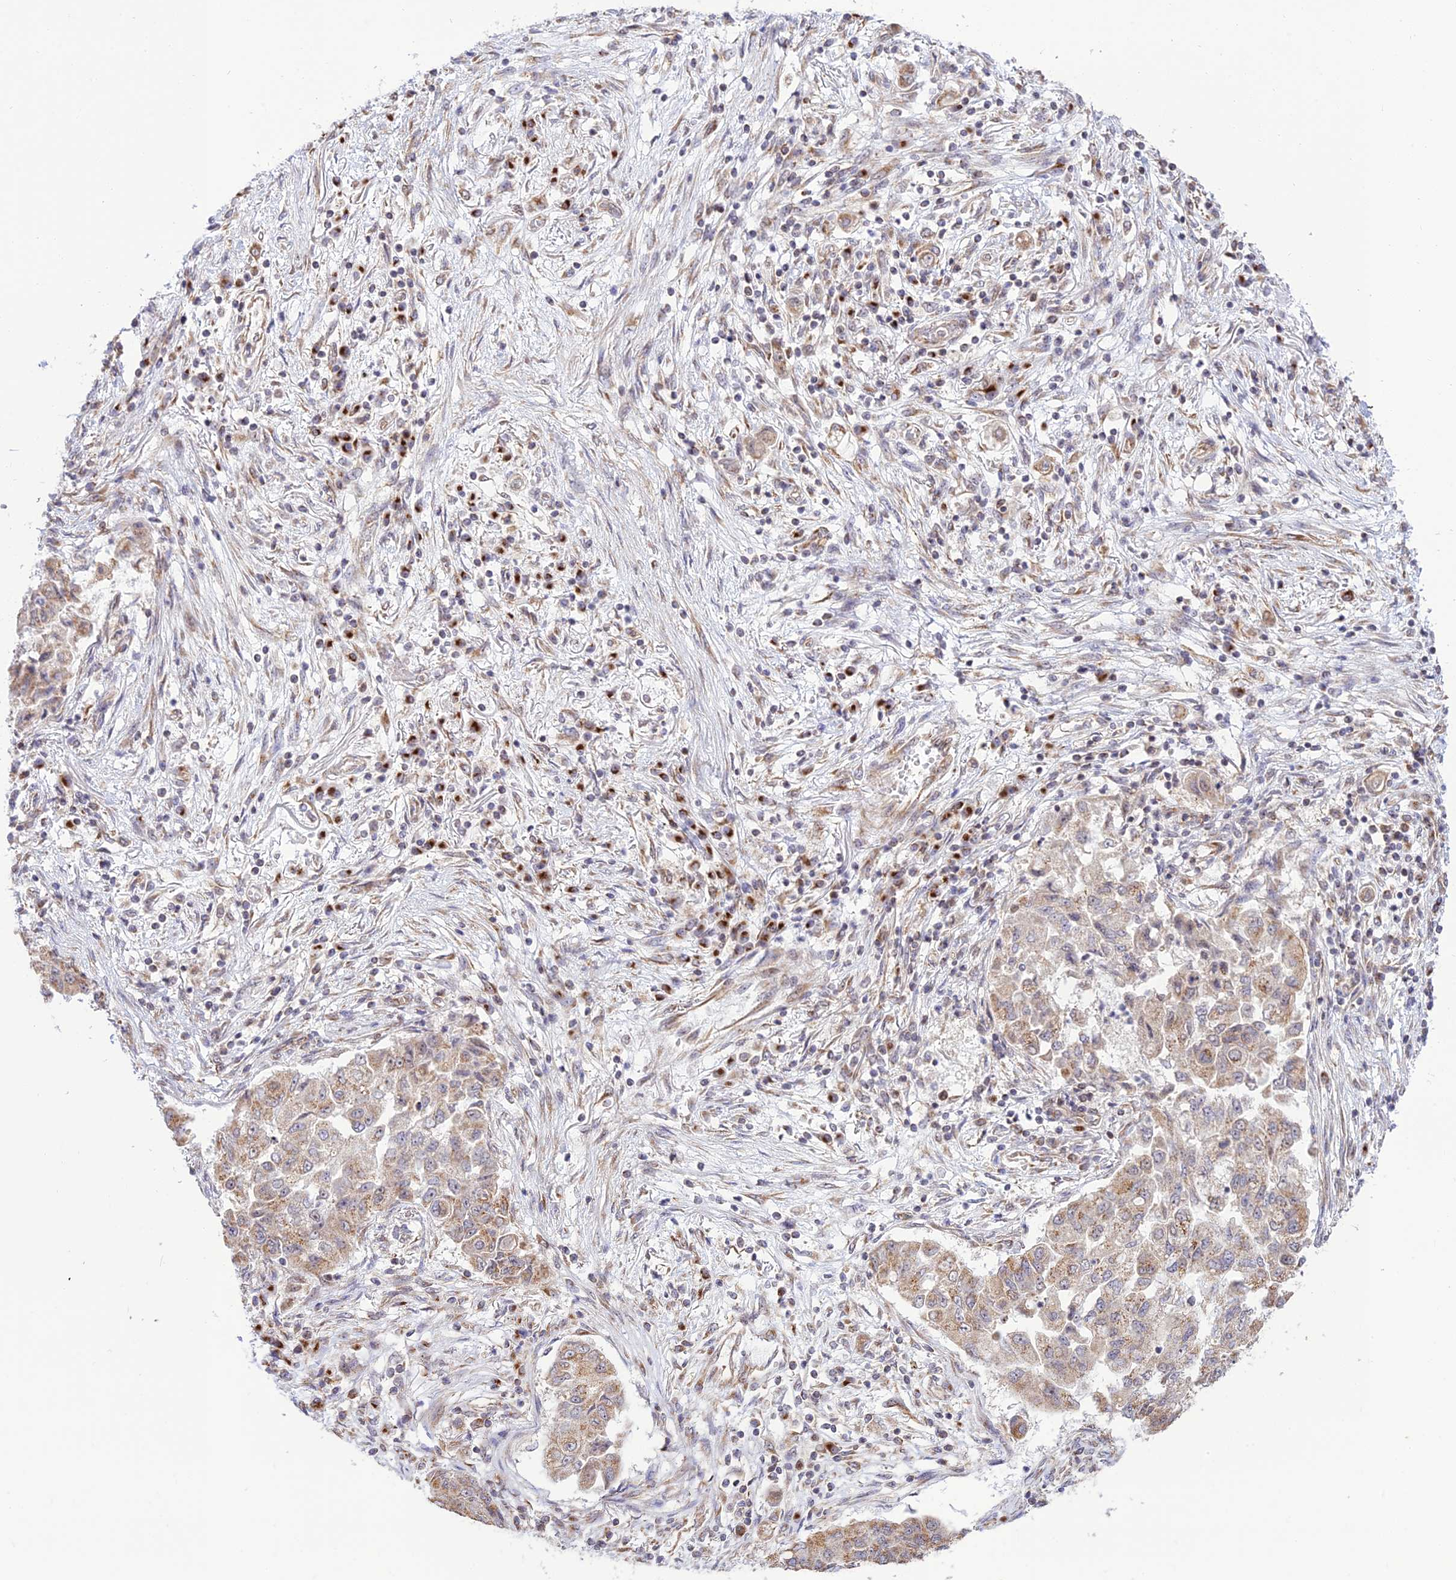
{"staining": {"intensity": "weak", "quantity": ">75%", "location": "cytoplasmic/membranous"}, "tissue": "lung cancer", "cell_type": "Tumor cells", "image_type": "cancer", "snomed": [{"axis": "morphology", "description": "Squamous cell carcinoma, NOS"}, {"axis": "topography", "description": "Lung"}], "caption": "There is low levels of weak cytoplasmic/membranous staining in tumor cells of lung squamous cell carcinoma, as demonstrated by immunohistochemical staining (brown color).", "gene": "GOLGA3", "patient": {"sex": "male", "age": 74}}